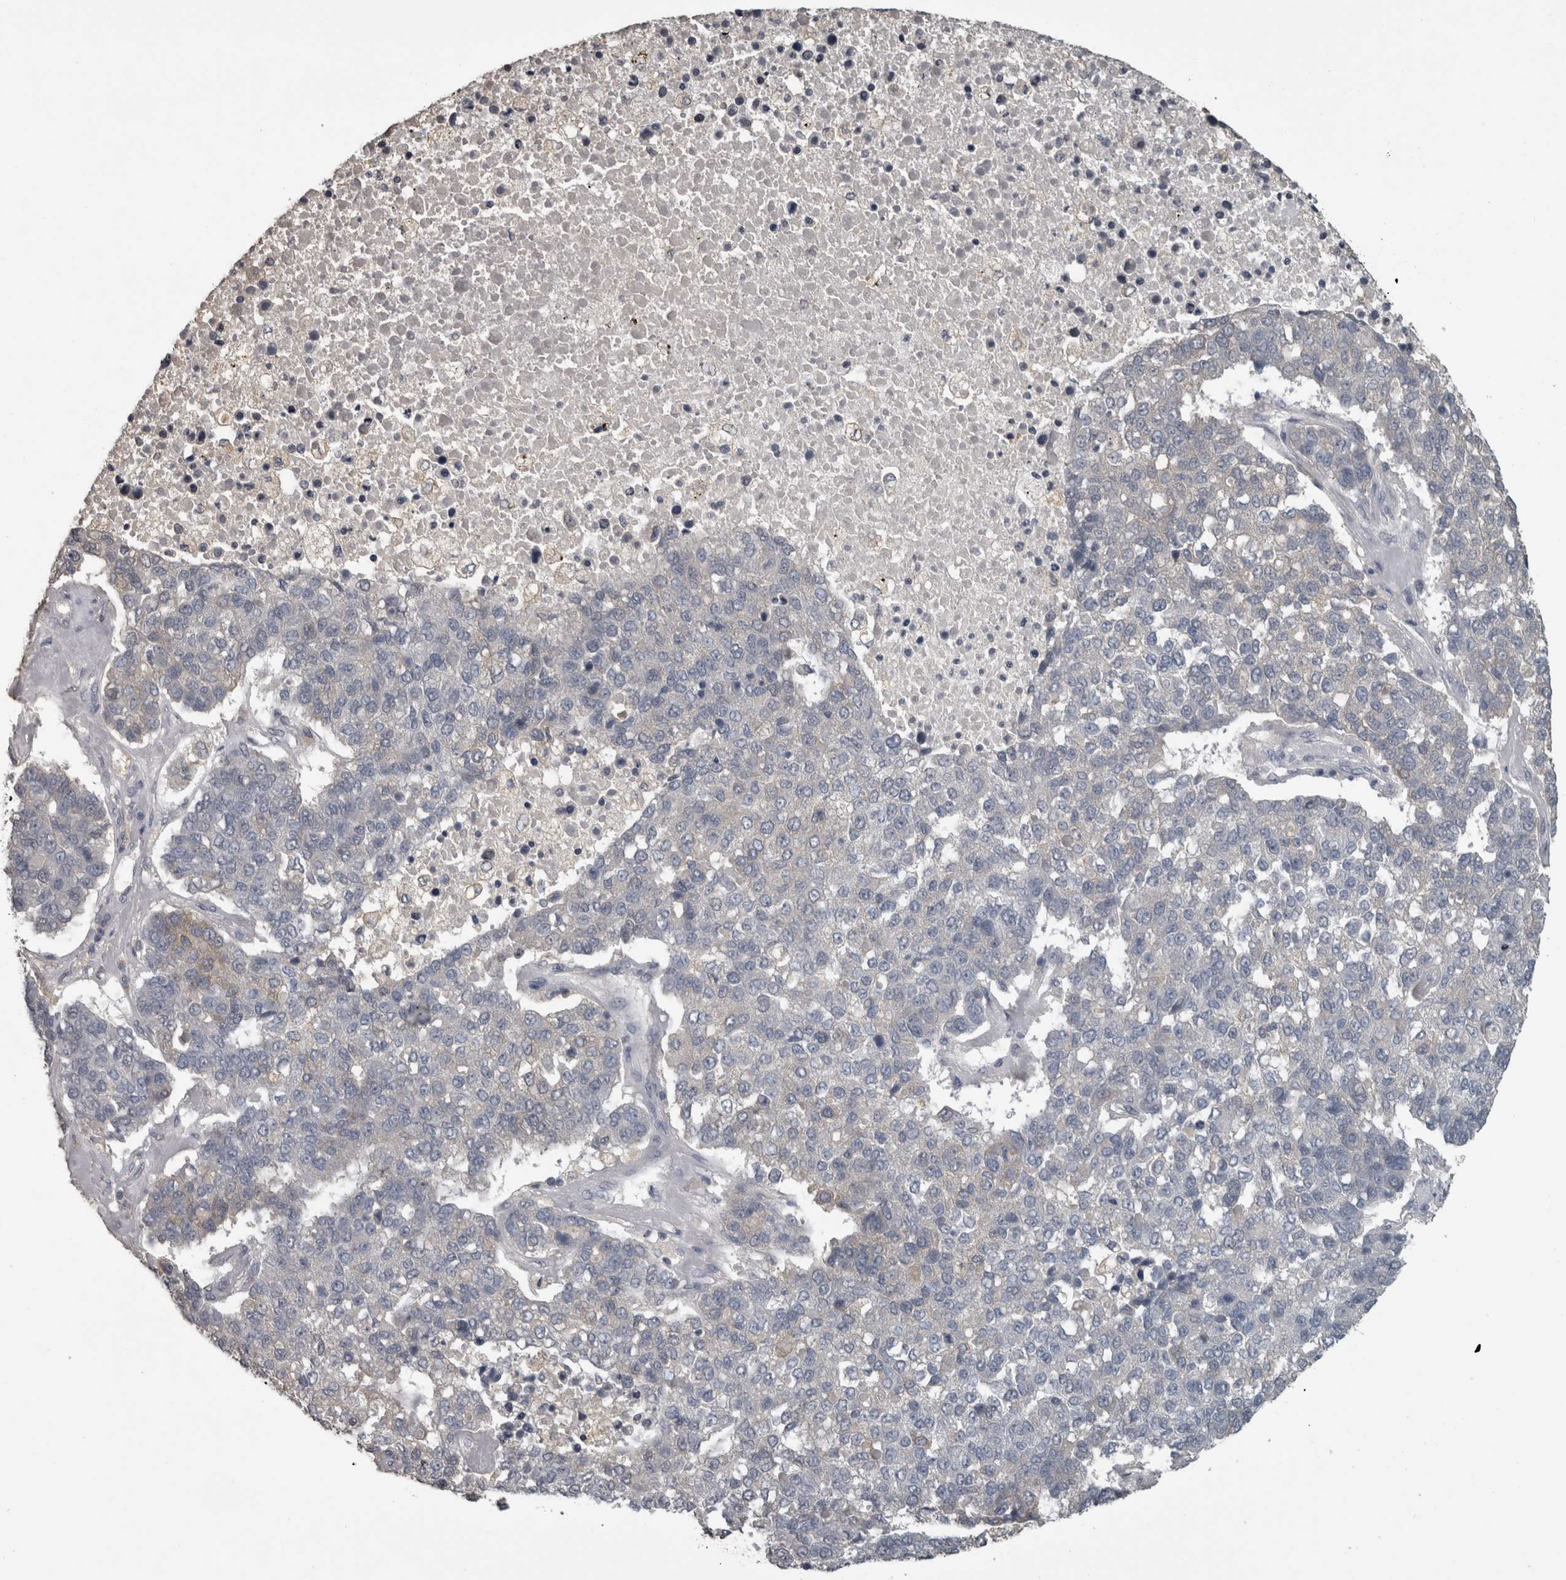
{"staining": {"intensity": "weak", "quantity": "<25%", "location": "cytoplasmic/membranous"}, "tissue": "pancreatic cancer", "cell_type": "Tumor cells", "image_type": "cancer", "snomed": [{"axis": "morphology", "description": "Adenocarcinoma, NOS"}, {"axis": "topography", "description": "Pancreas"}], "caption": "Adenocarcinoma (pancreatic) stained for a protein using immunohistochemistry demonstrates no positivity tumor cells.", "gene": "PIK3AP1", "patient": {"sex": "female", "age": 61}}